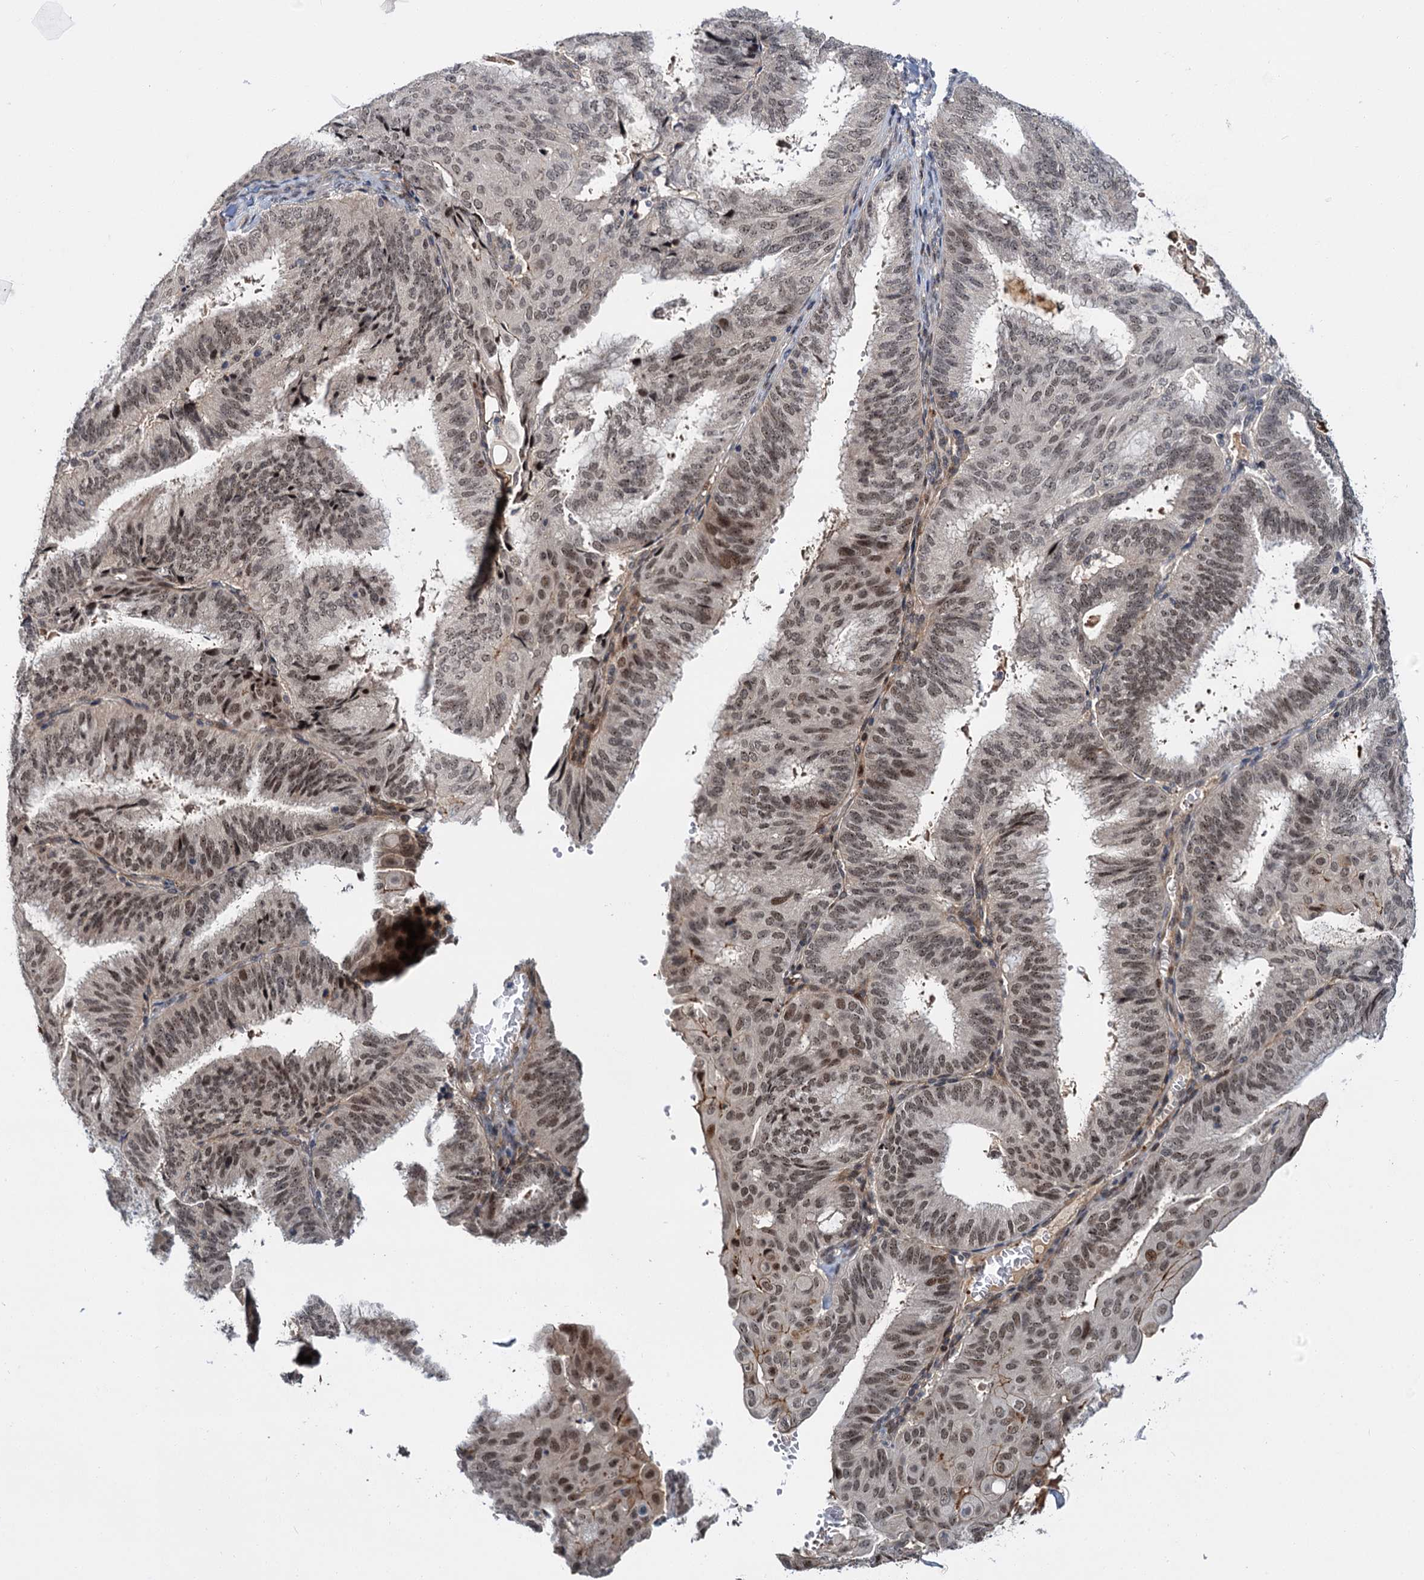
{"staining": {"intensity": "weak", "quantity": ">75%", "location": "nuclear"}, "tissue": "endometrial cancer", "cell_type": "Tumor cells", "image_type": "cancer", "snomed": [{"axis": "morphology", "description": "Adenocarcinoma, NOS"}, {"axis": "topography", "description": "Endometrium"}], "caption": "A photomicrograph of endometrial cancer stained for a protein displays weak nuclear brown staining in tumor cells. (DAB IHC, brown staining for protein, blue staining for nuclei).", "gene": "MBD6", "patient": {"sex": "female", "age": 49}}